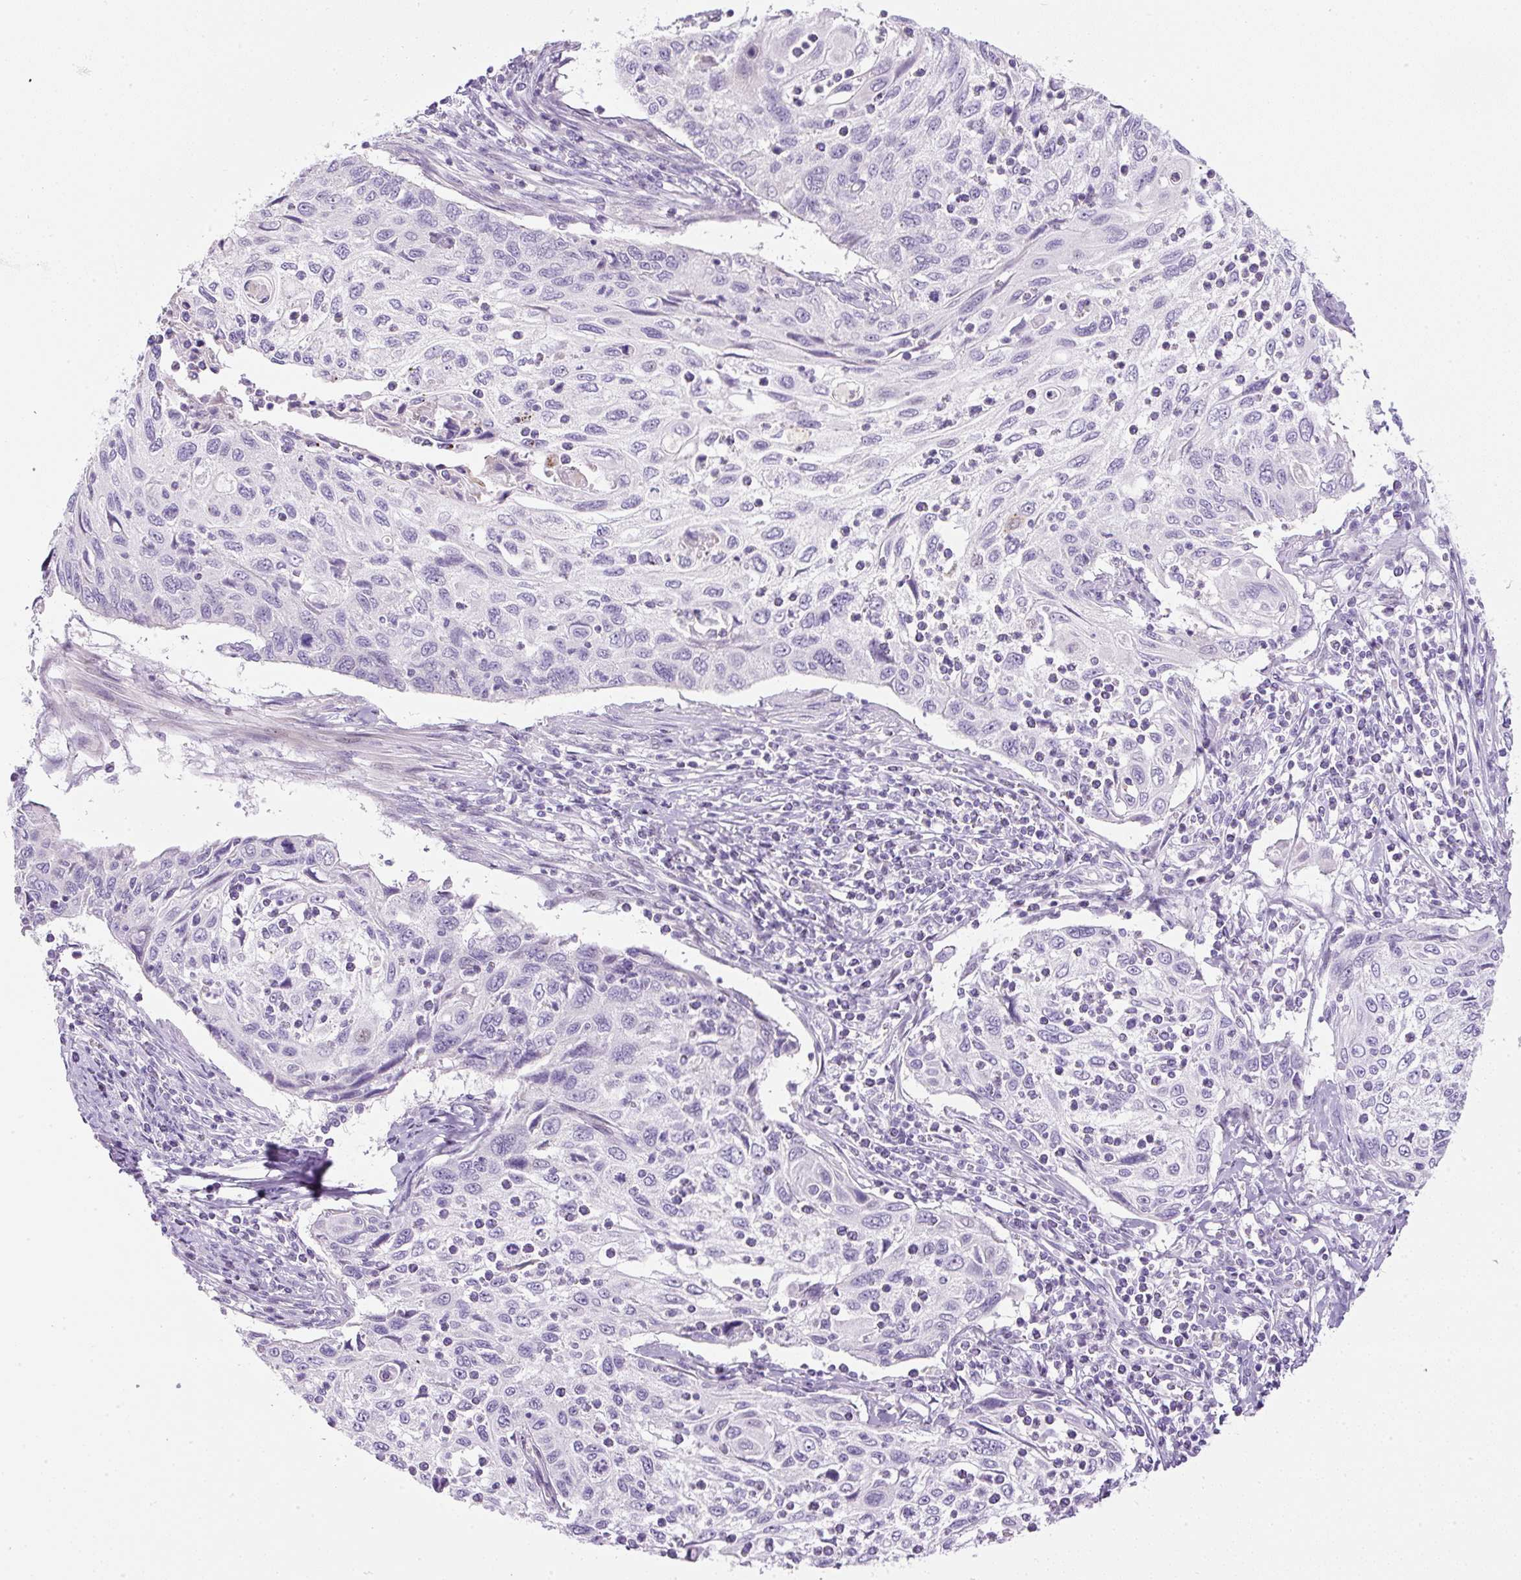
{"staining": {"intensity": "negative", "quantity": "none", "location": "none"}, "tissue": "cervical cancer", "cell_type": "Tumor cells", "image_type": "cancer", "snomed": [{"axis": "morphology", "description": "Squamous cell carcinoma, NOS"}, {"axis": "topography", "description": "Cervix"}], "caption": "This is an immunohistochemistry (IHC) micrograph of cervical cancer (squamous cell carcinoma). There is no positivity in tumor cells.", "gene": "FGFBP3", "patient": {"sex": "female", "age": 70}}